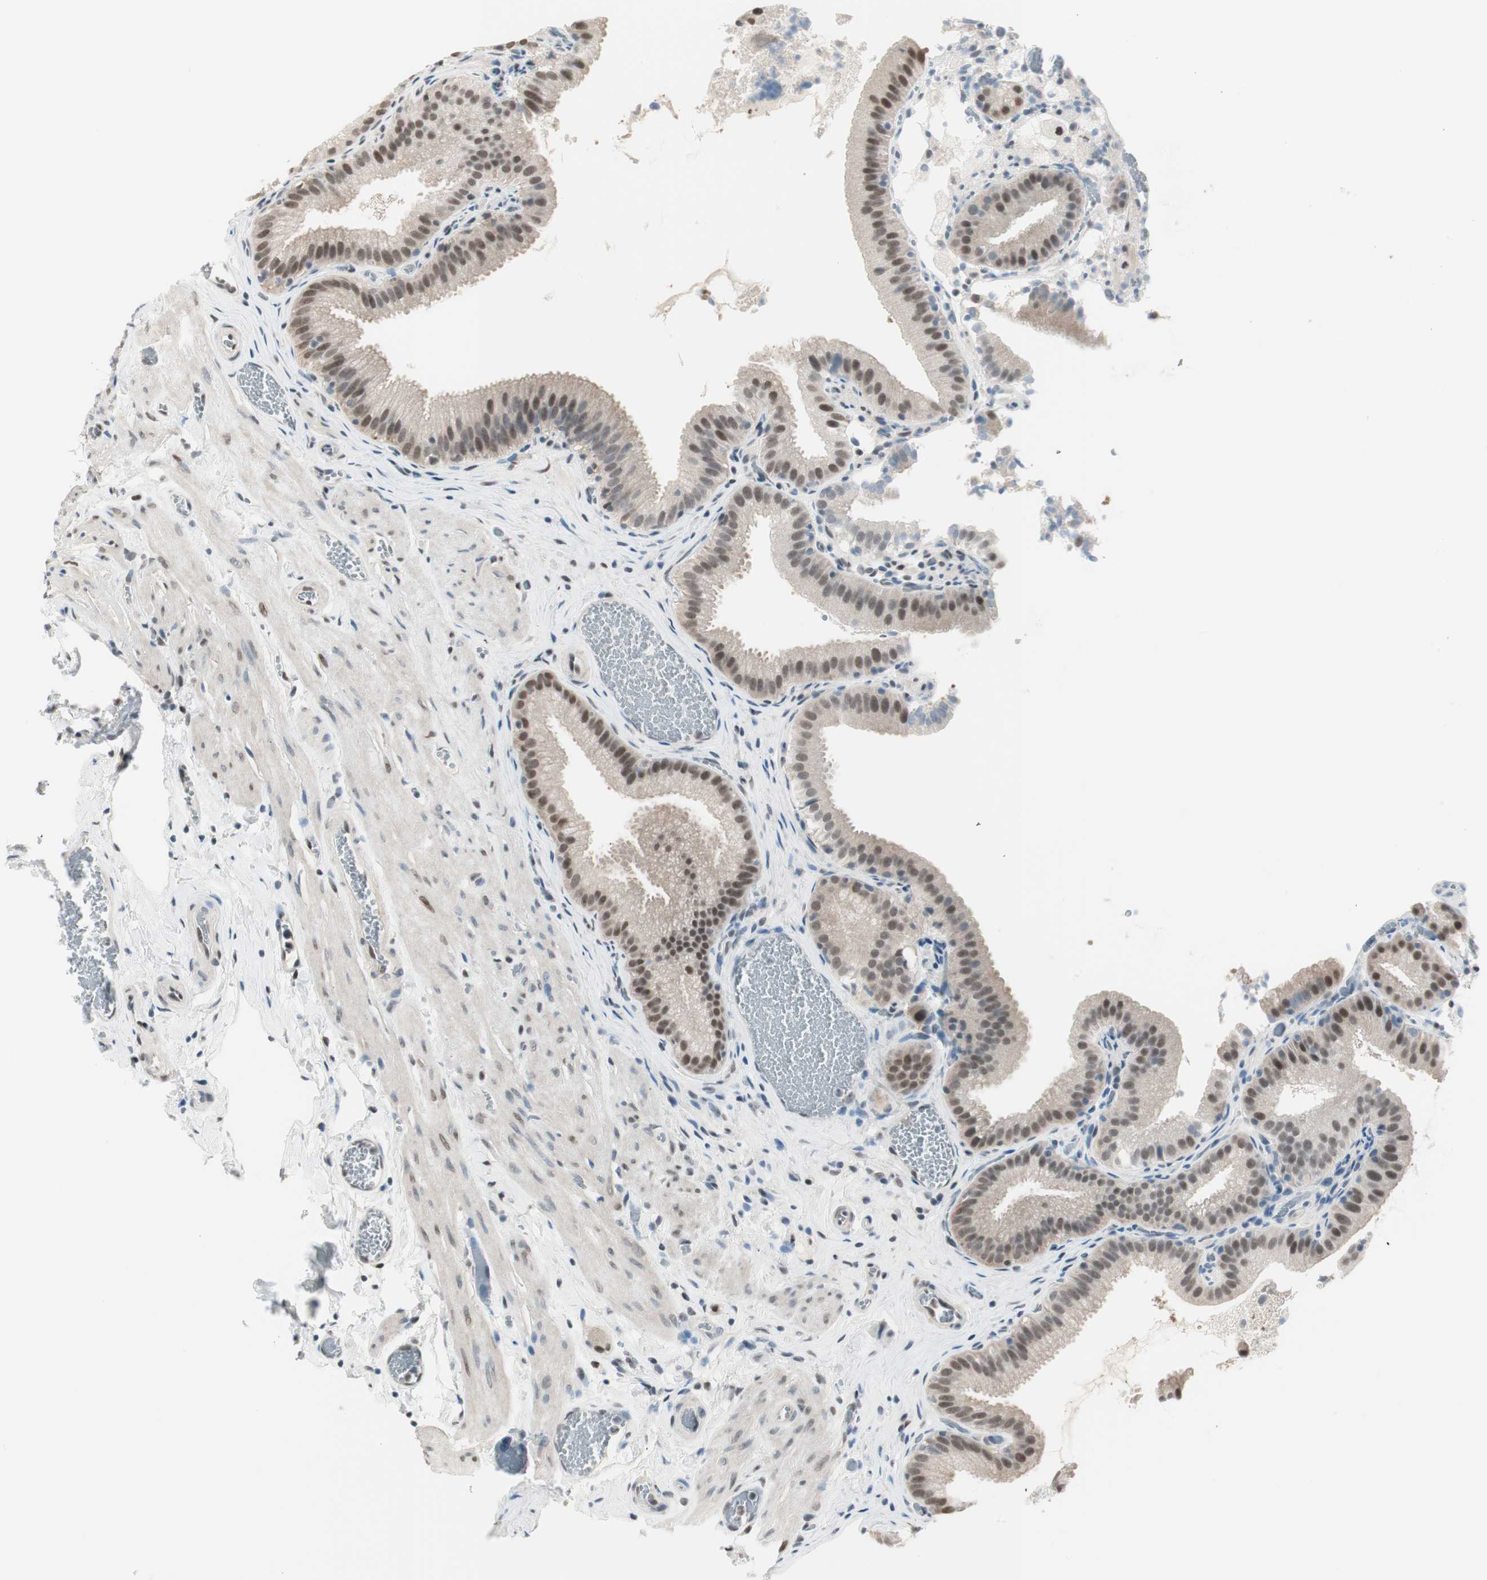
{"staining": {"intensity": "moderate", "quantity": "25%-75%", "location": "nuclear"}, "tissue": "gallbladder", "cell_type": "Glandular cells", "image_type": "normal", "snomed": [{"axis": "morphology", "description": "Normal tissue, NOS"}, {"axis": "topography", "description": "Gallbladder"}], "caption": "The image reveals immunohistochemical staining of benign gallbladder. There is moderate nuclear staining is identified in approximately 25%-75% of glandular cells. The protein of interest is shown in brown color, while the nuclei are stained blue.", "gene": "LONP2", "patient": {"sex": "male", "age": 54}}